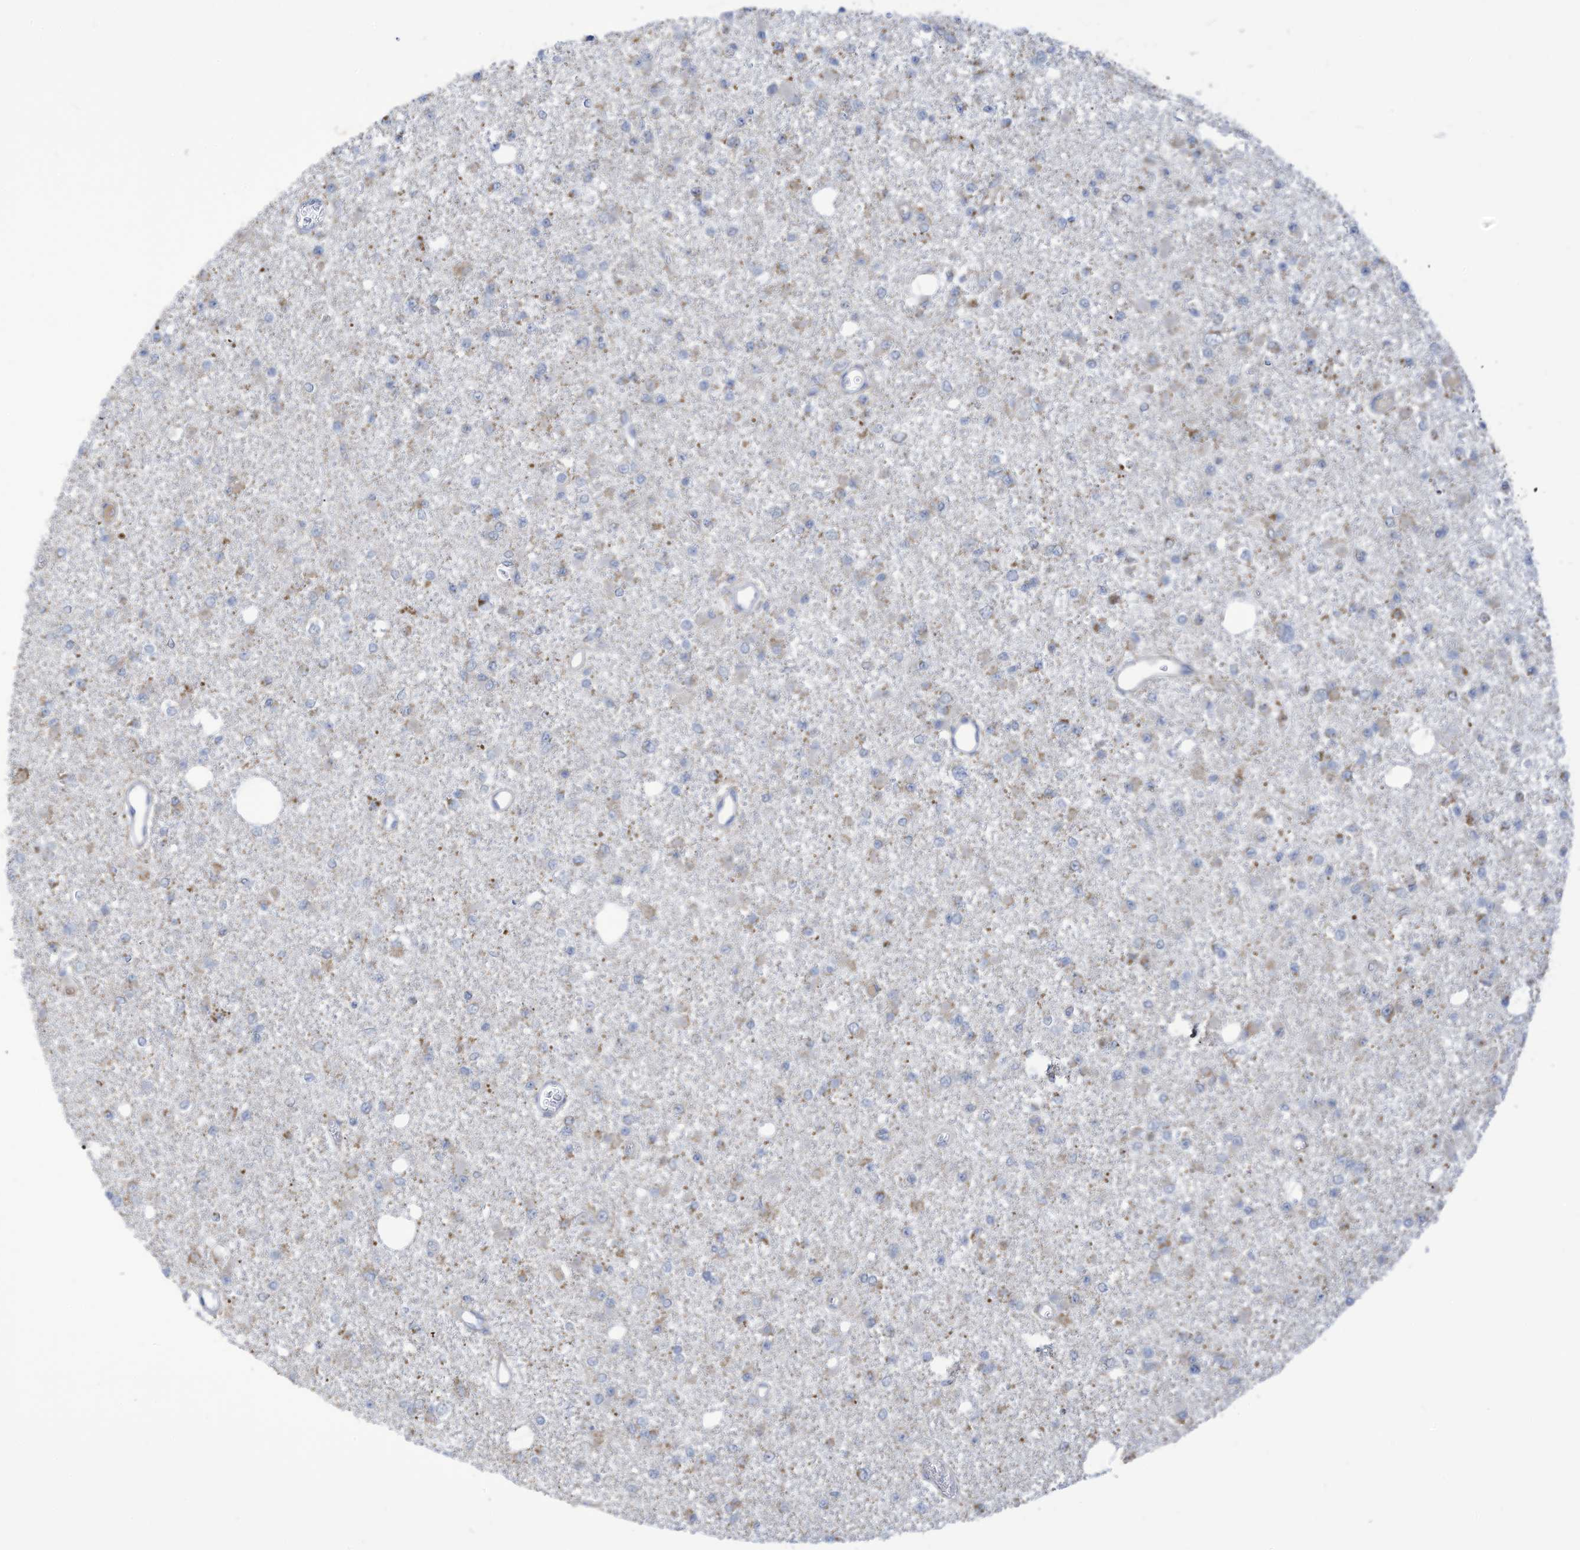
{"staining": {"intensity": "negative", "quantity": "none", "location": "none"}, "tissue": "glioma", "cell_type": "Tumor cells", "image_type": "cancer", "snomed": [{"axis": "morphology", "description": "Glioma, malignant, Low grade"}, {"axis": "topography", "description": "Brain"}], "caption": "Immunohistochemistry image of human malignant low-grade glioma stained for a protein (brown), which demonstrates no positivity in tumor cells. The staining is performed using DAB (3,3'-diaminobenzidine) brown chromogen with nuclei counter-stained in using hematoxylin.", "gene": "NLN", "patient": {"sex": "female", "age": 22}}